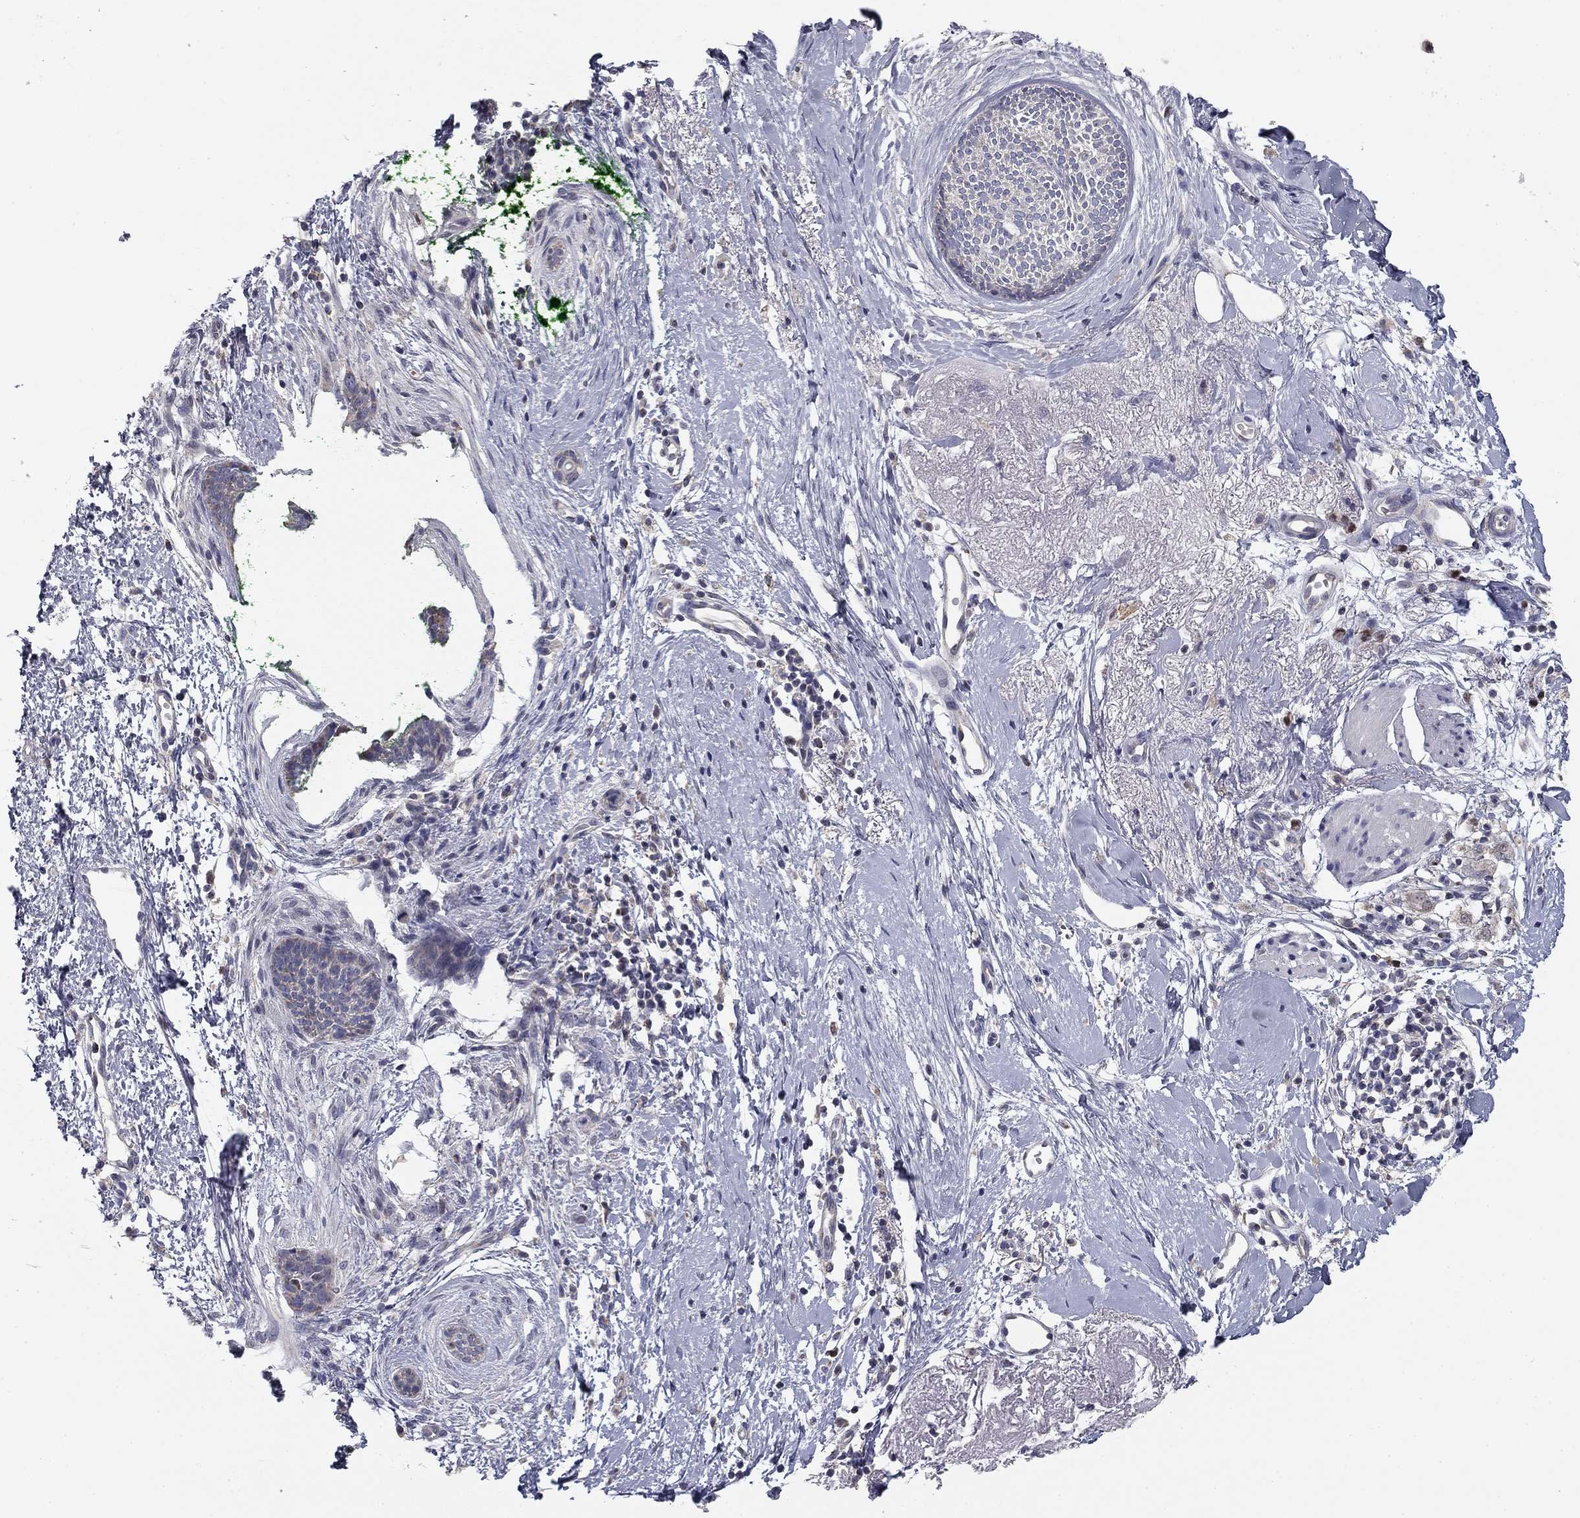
{"staining": {"intensity": "negative", "quantity": "none", "location": "none"}, "tissue": "skin cancer", "cell_type": "Tumor cells", "image_type": "cancer", "snomed": [{"axis": "morphology", "description": "Basal cell carcinoma"}, {"axis": "topography", "description": "Skin"}], "caption": "Immunohistochemical staining of human skin cancer reveals no significant staining in tumor cells.", "gene": "SLC2A9", "patient": {"sex": "female", "age": 65}}